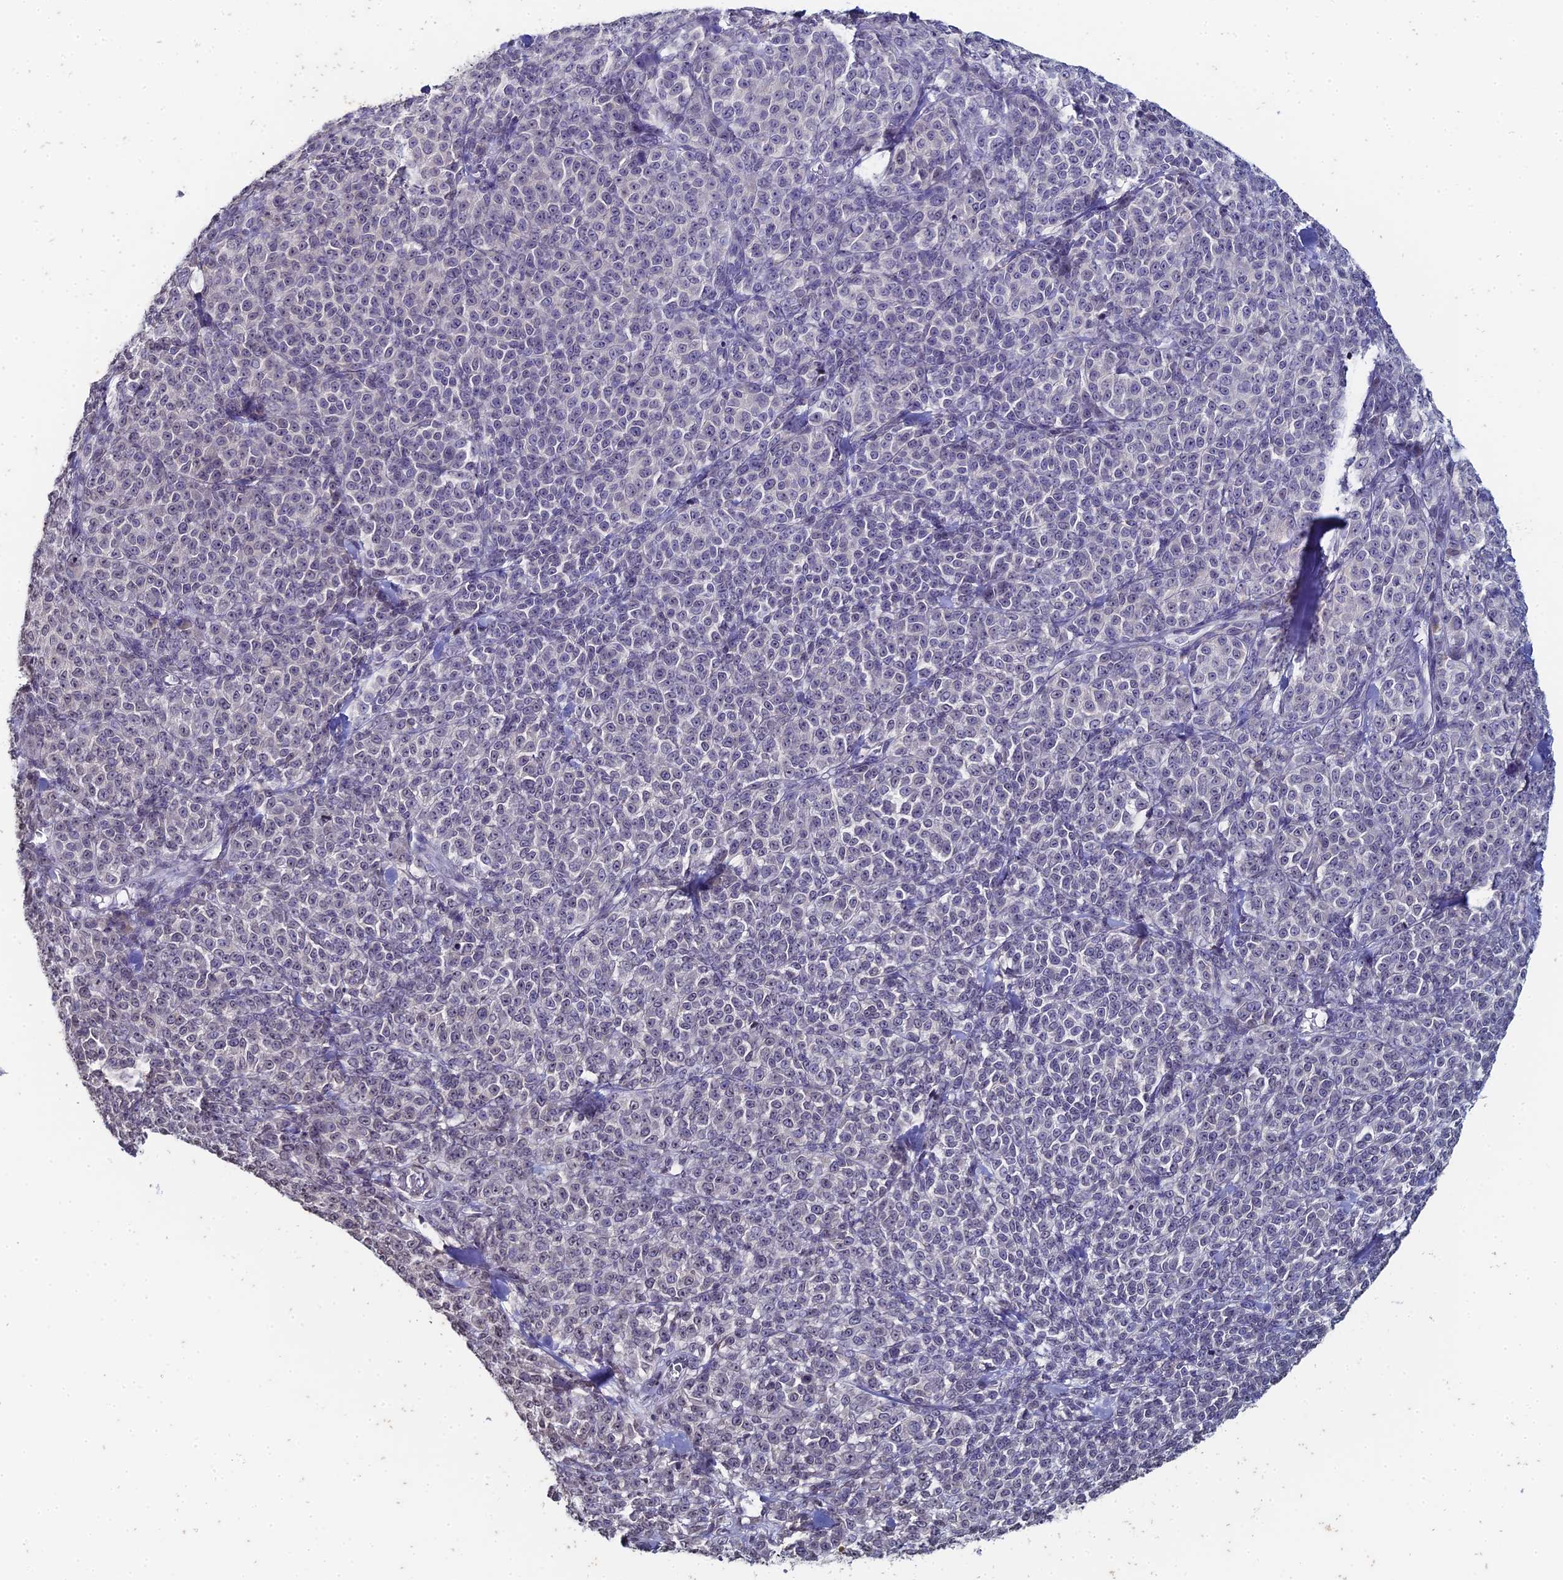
{"staining": {"intensity": "negative", "quantity": "none", "location": "none"}, "tissue": "melanoma", "cell_type": "Tumor cells", "image_type": "cancer", "snomed": [{"axis": "morphology", "description": "Normal tissue, NOS"}, {"axis": "morphology", "description": "Malignant melanoma, NOS"}, {"axis": "topography", "description": "Skin"}], "caption": "A micrograph of melanoma stained for a protein shows no brown staining in tumor cells.", "gene": "PRR22", "patient": {"sex": "female", "age": 34}}